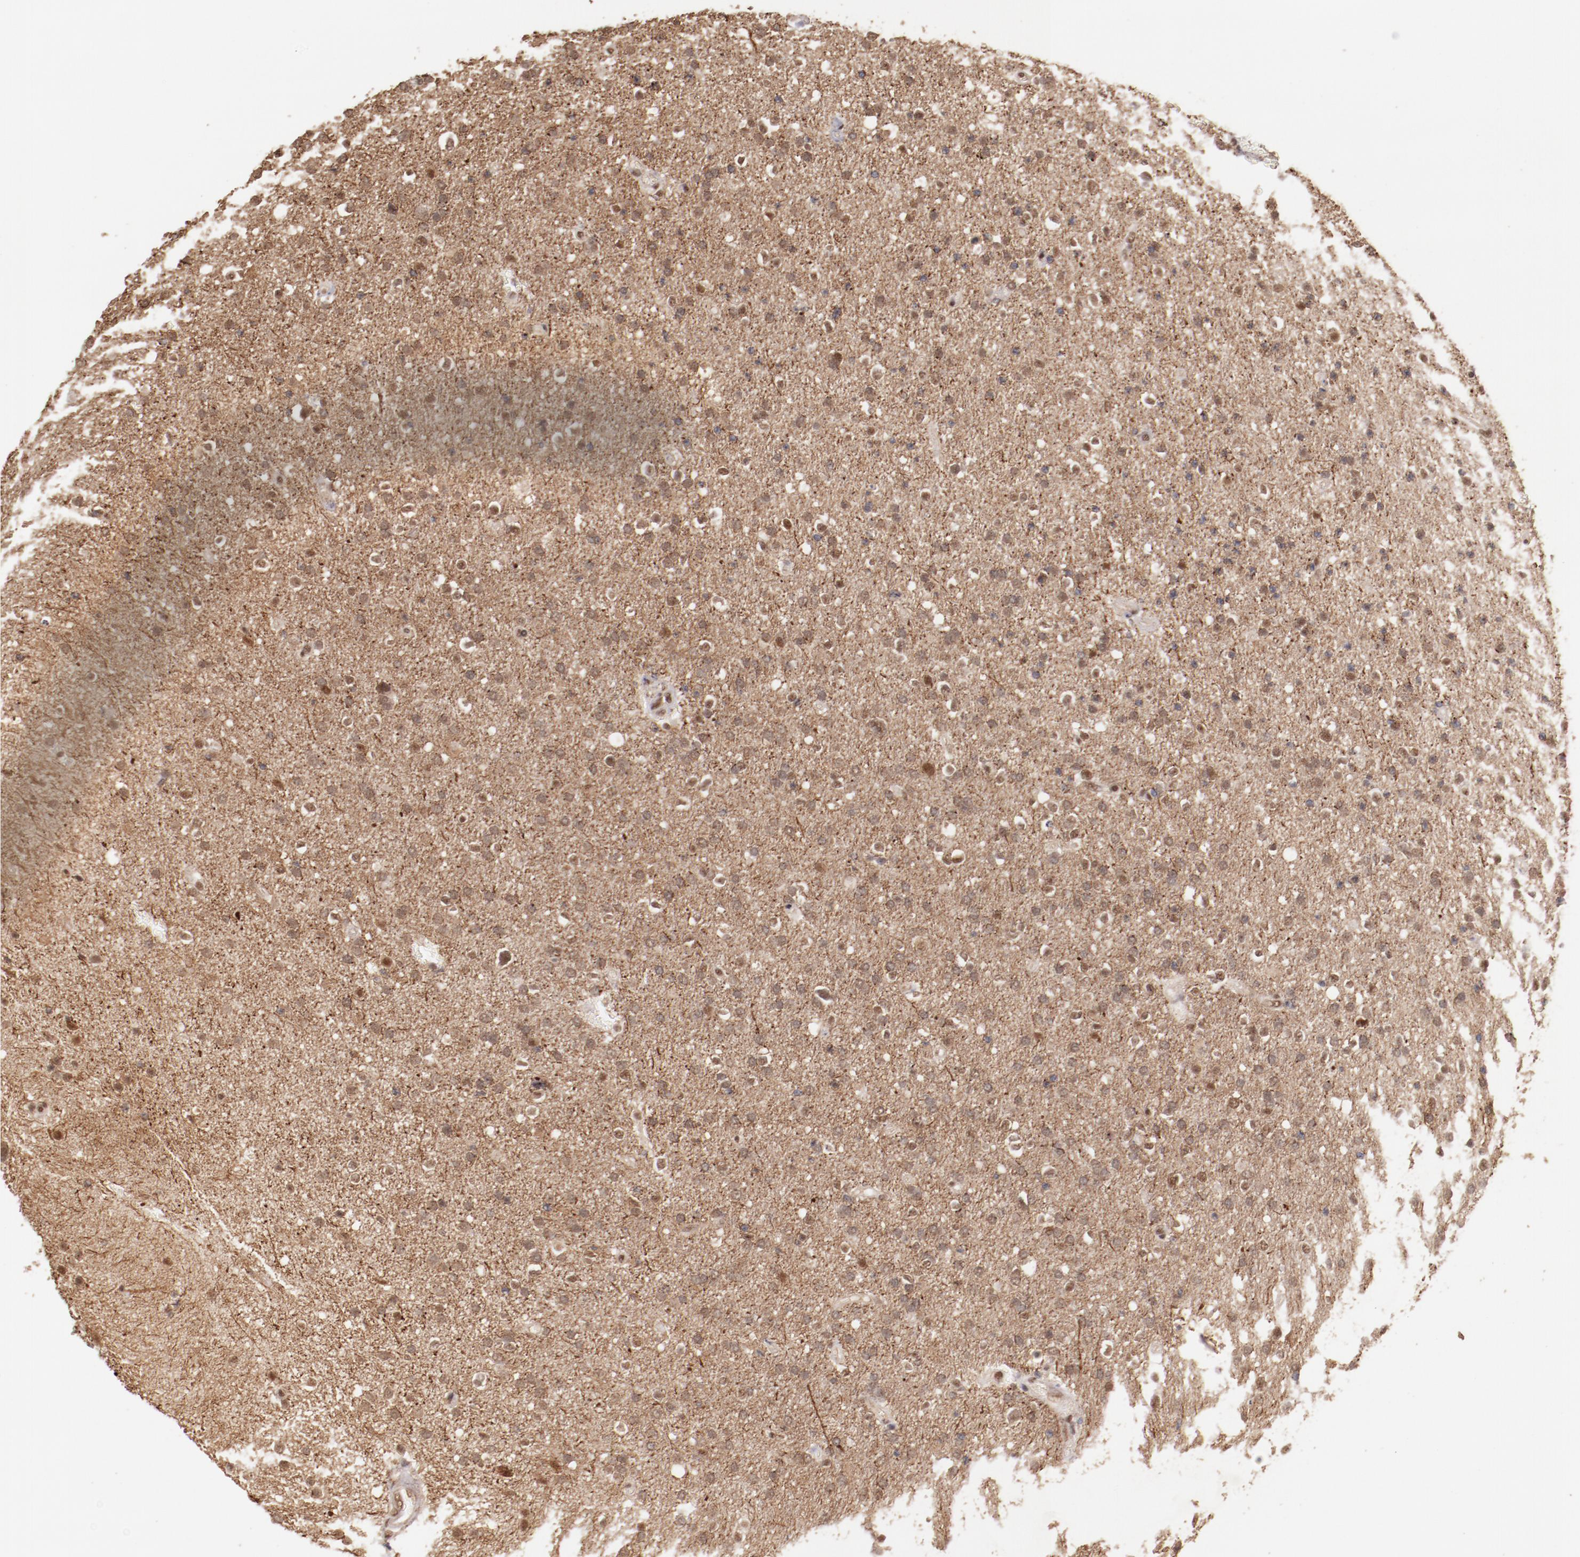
{"staining": {"intensity": "weak", "quantity": "25%-75%", "location": "nuclear"}, "tissue": "glioma", "cell_type": "Tumor cells", "image_type": "cancer", "snomed": [{"axis": "morphology", "description": "Glioma, malignant, High grade"}, {"axis": "topography", "description": "Brain"}], "caption": "The photomicrograph demonstrates staining of malignant high-grade glioma, revealing weak nuclear protein positivity (brown color) within tumor cells.", "gene": "CLOCK", "patient": {"sex": "male", "age": 33}}